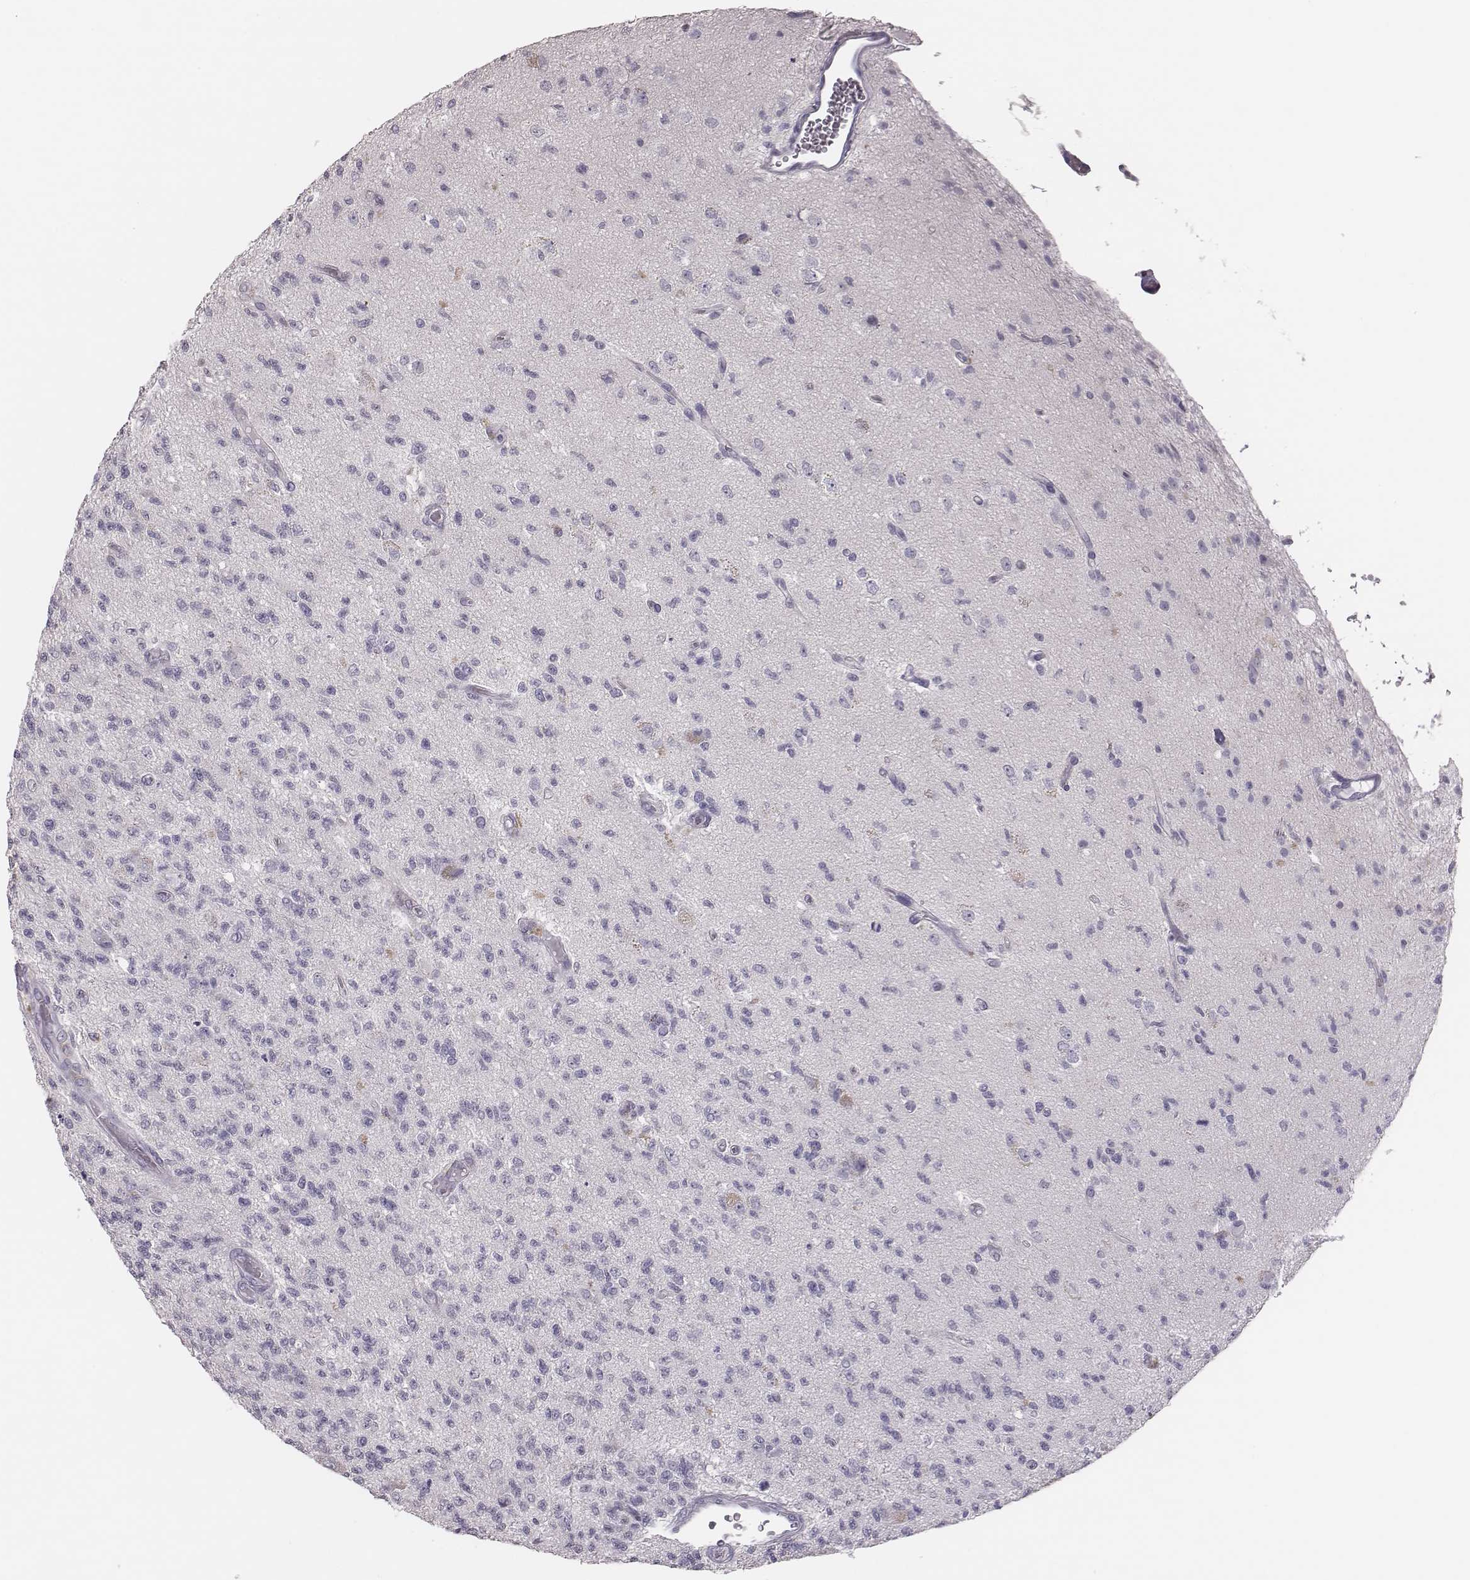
{"staining": {"intensity": "negative", "quantity": "none", "location": "none"}, "tissue": "glioma", "cell_type": "Tumor cells", "image_type": "cancer", "snomed": [{"axis": "morphology", "description": "Glioma, malignant, High grade"}, {"axis": "topography", "description": "Brain"}], "caption": "High power microscopy photomicrograph of an immunohistochemistry micrograph of glioma, revealing no significant positivity in tumor cells. (Stains: DAB IHC with hematoxylin counter stain, Microscopy: brightfield microscopy at high magnification).", "gene": "ADGRF4", "patient": {"sex": "male", "age": 56}}